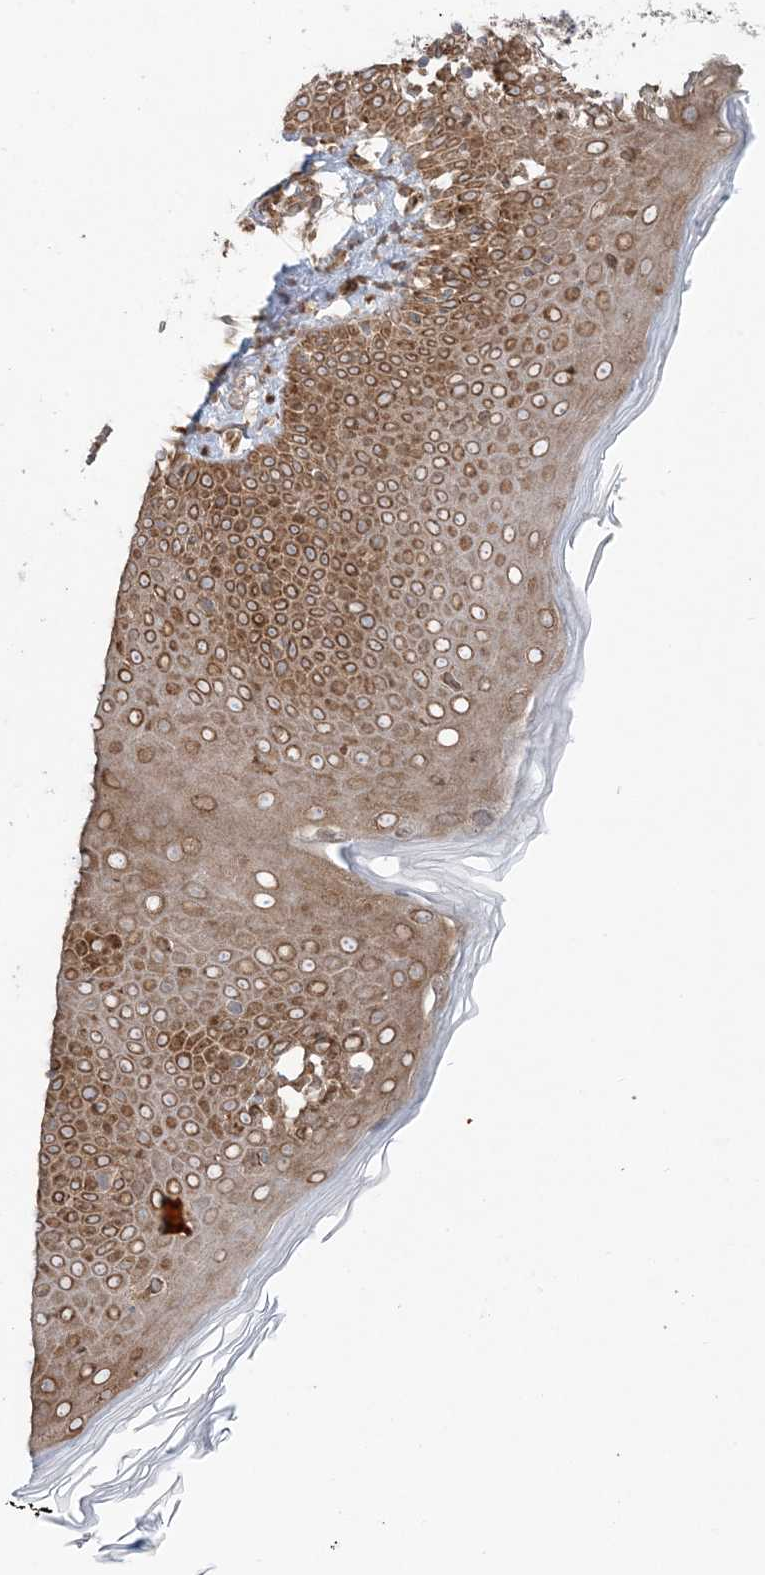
{"staining": {"intensity": "moderate", "quantity": ">75%", "location": "cytoplasmic/membranous"}, "tissue": "skin", "cell_type": "Fibroblasts", "image_type": "normal", "snomed": [{"axis": "morphology", "description": "Normal tissue, NOS"}, {"axis": "topography", "description": "Skin"}], "caption": "A high-resolution photomicrograph shows immunohistochemistry staining of unremarkable skin, which exhibits moderate cytoplasmic/membranous staining in approximately >75% of fibroblasts.", "gene": "UBXN4", "patient": {"sex": "male", "age": 52}}